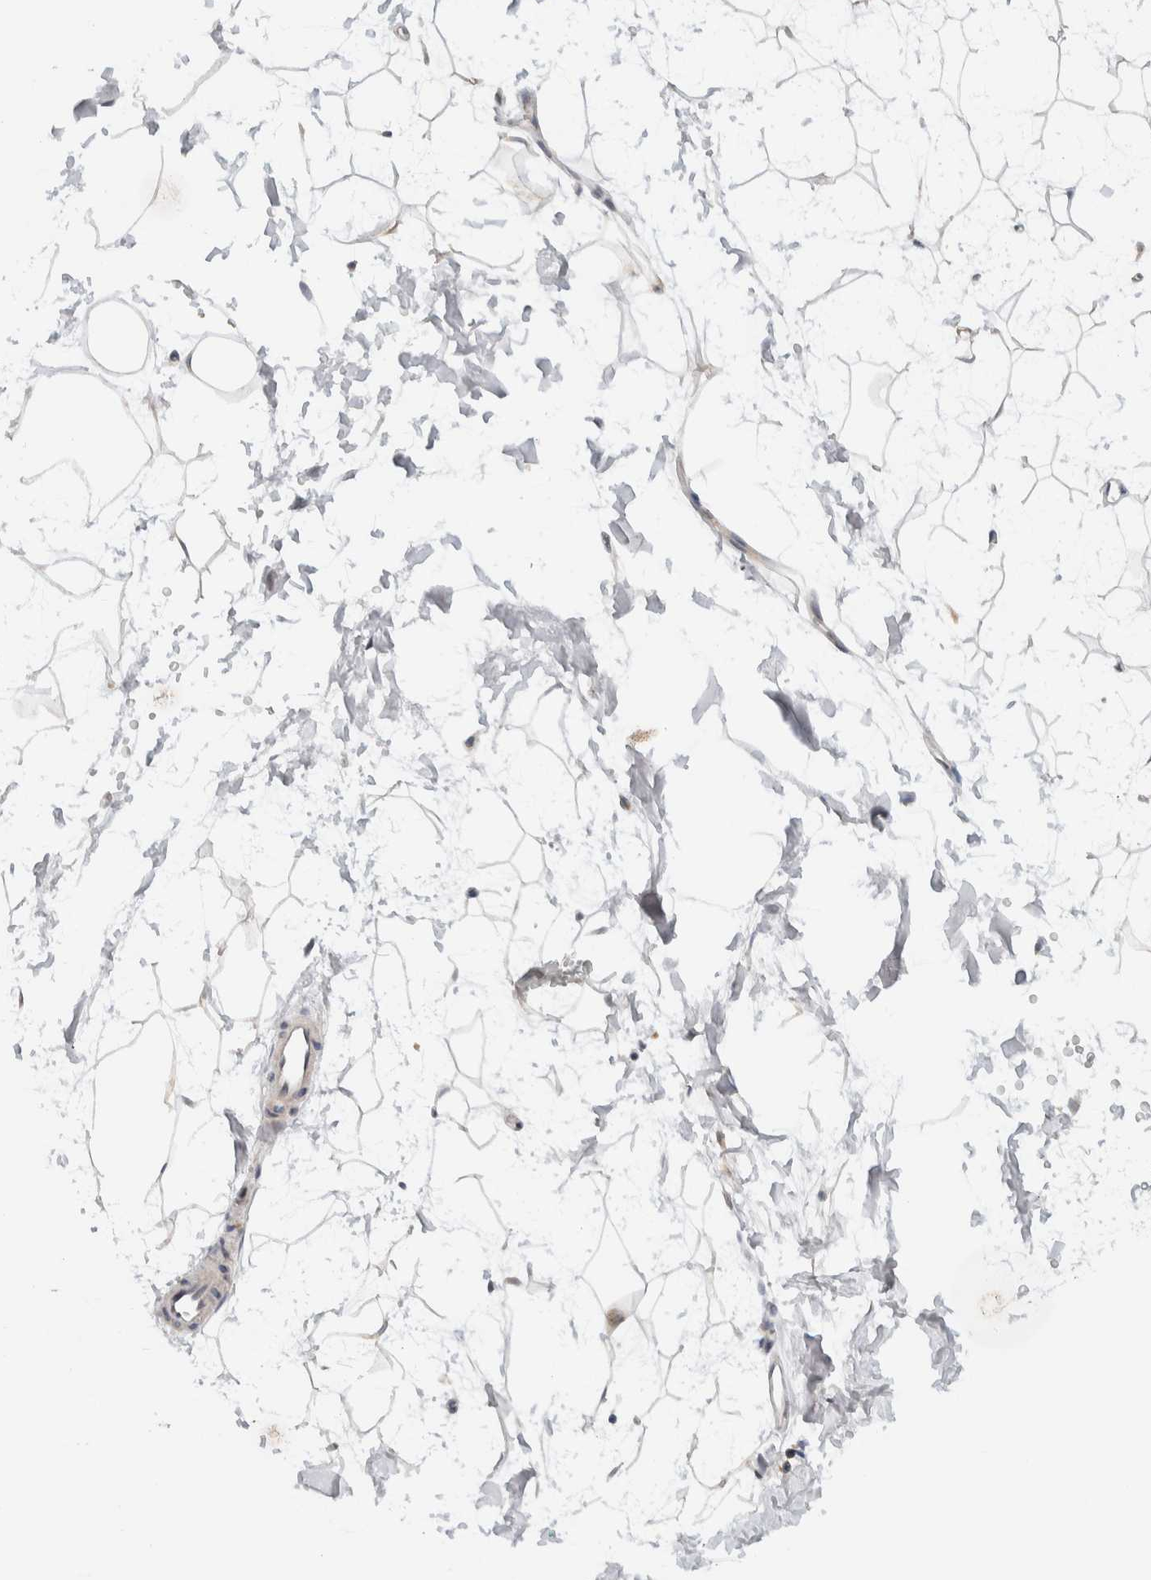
{"staining": {"intensity": "negative", "quantity": "none", "location": "none"}, "tissue": "adipose tissue", "cell_type": "Adipocytes", "image_type": "normal", "snomed": [{"axis": "morphology", "description": "Normal tissue, NOS"}, {"axis": "topography", "description": "Soft tissue"}], "caption": "An IHC histopathology image of benign adipose tissue is shown. There is no staining in adipocytes of adipose tissue.", "gene": "NCR3LG1", "patient": {"sex": "male", "age": 72}}